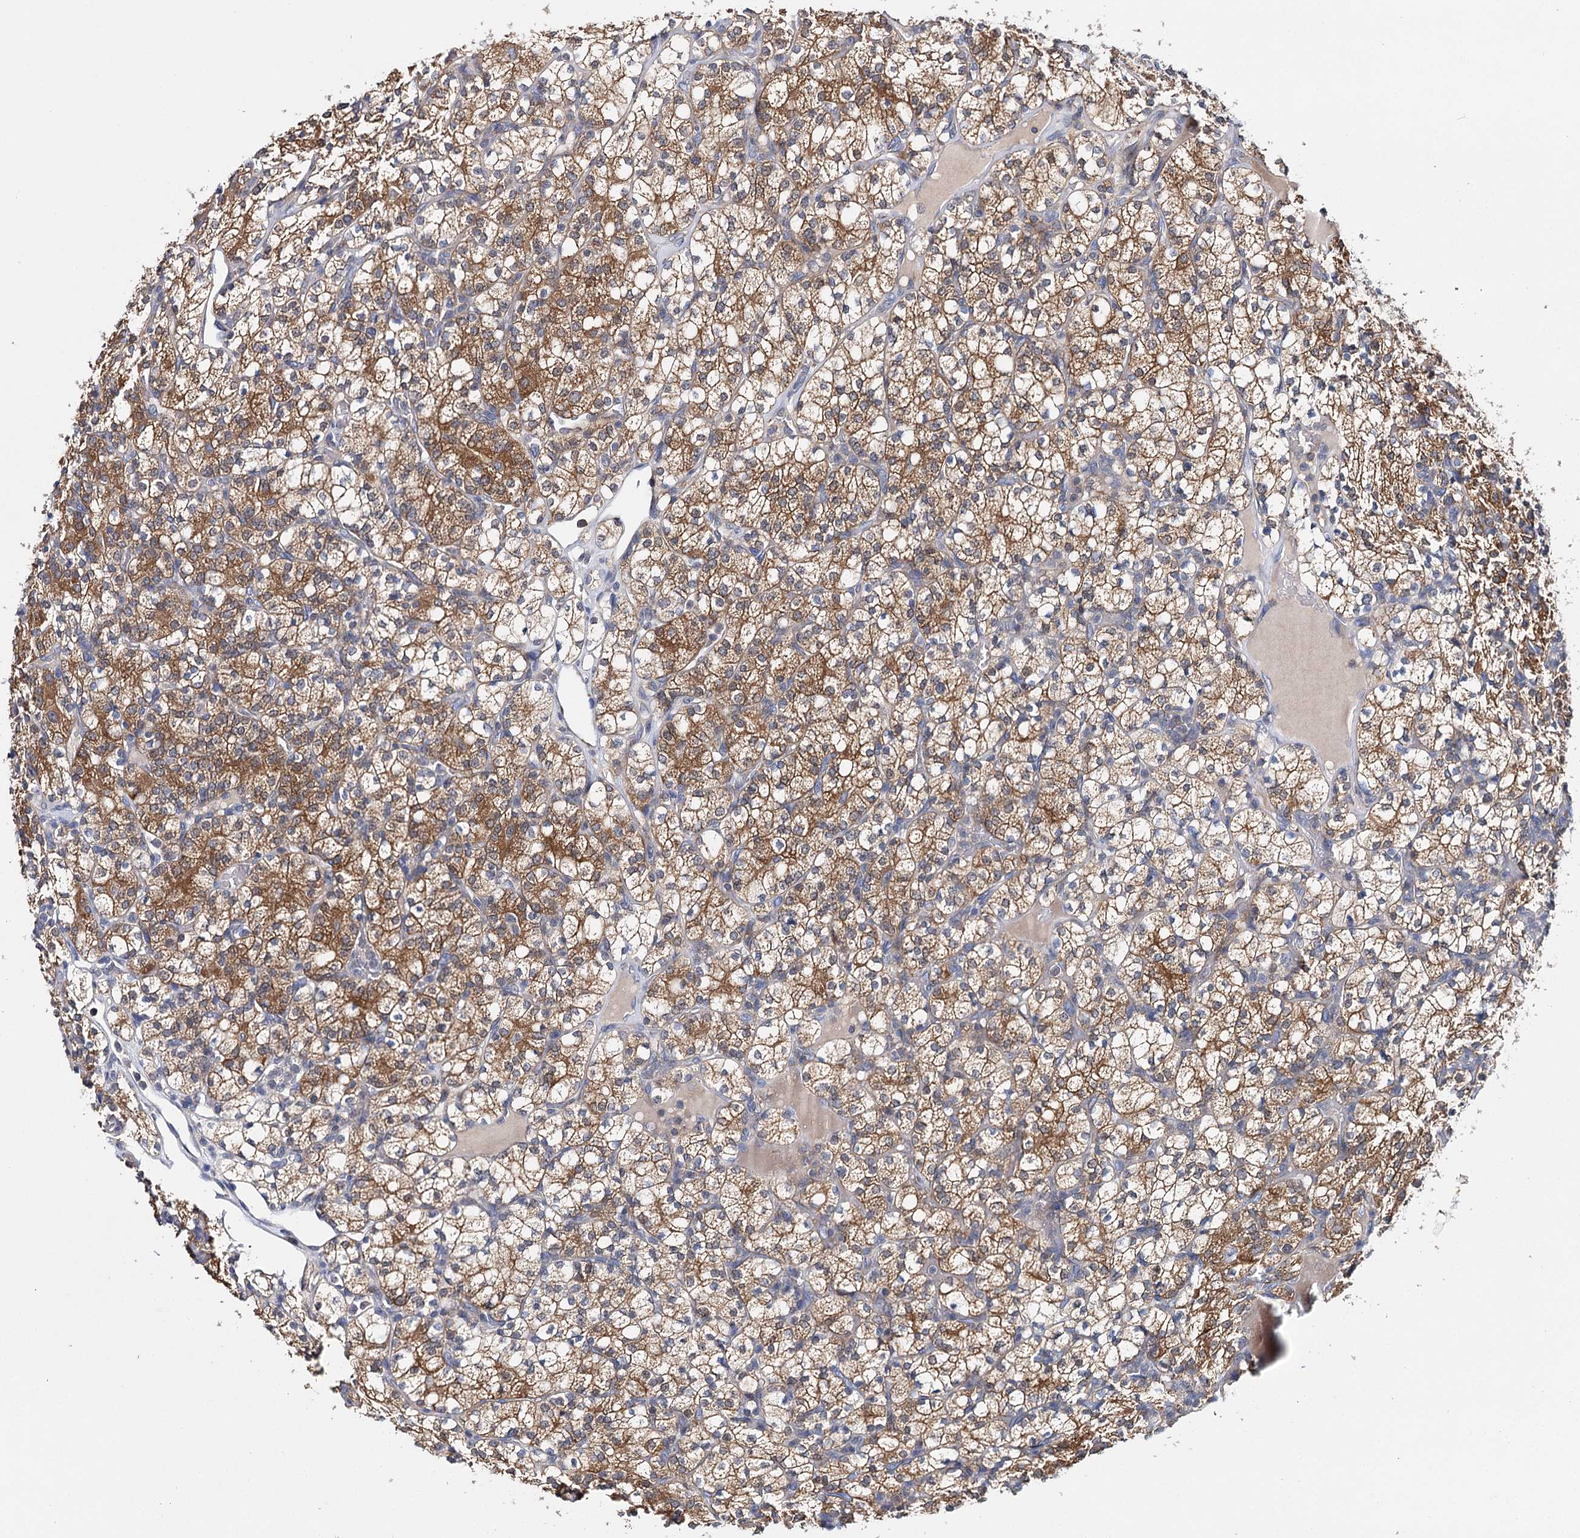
{"staining": {"intensity": "moderate", "quantity": ">75%", "location": "cytoplasmic/membranous"}, "tissue": "renal cancer", "cell_type": "Tumor cells", "image_type": "cancer", "snomed": [{"axis": "morphology", "description": "Adenocarcinoma, NOS"}, {"axis": "topography", "description": "Kidney"}], "caption": "This micrograph exhibits immunohistochemistry staining of human adenocarcinoma (renal), with medium moderate cytoplasmic/membranous staining in approximately >75% of tumor cells.", "gene": "CFAP46", "patient": {"sex": "male", "age": 77}}